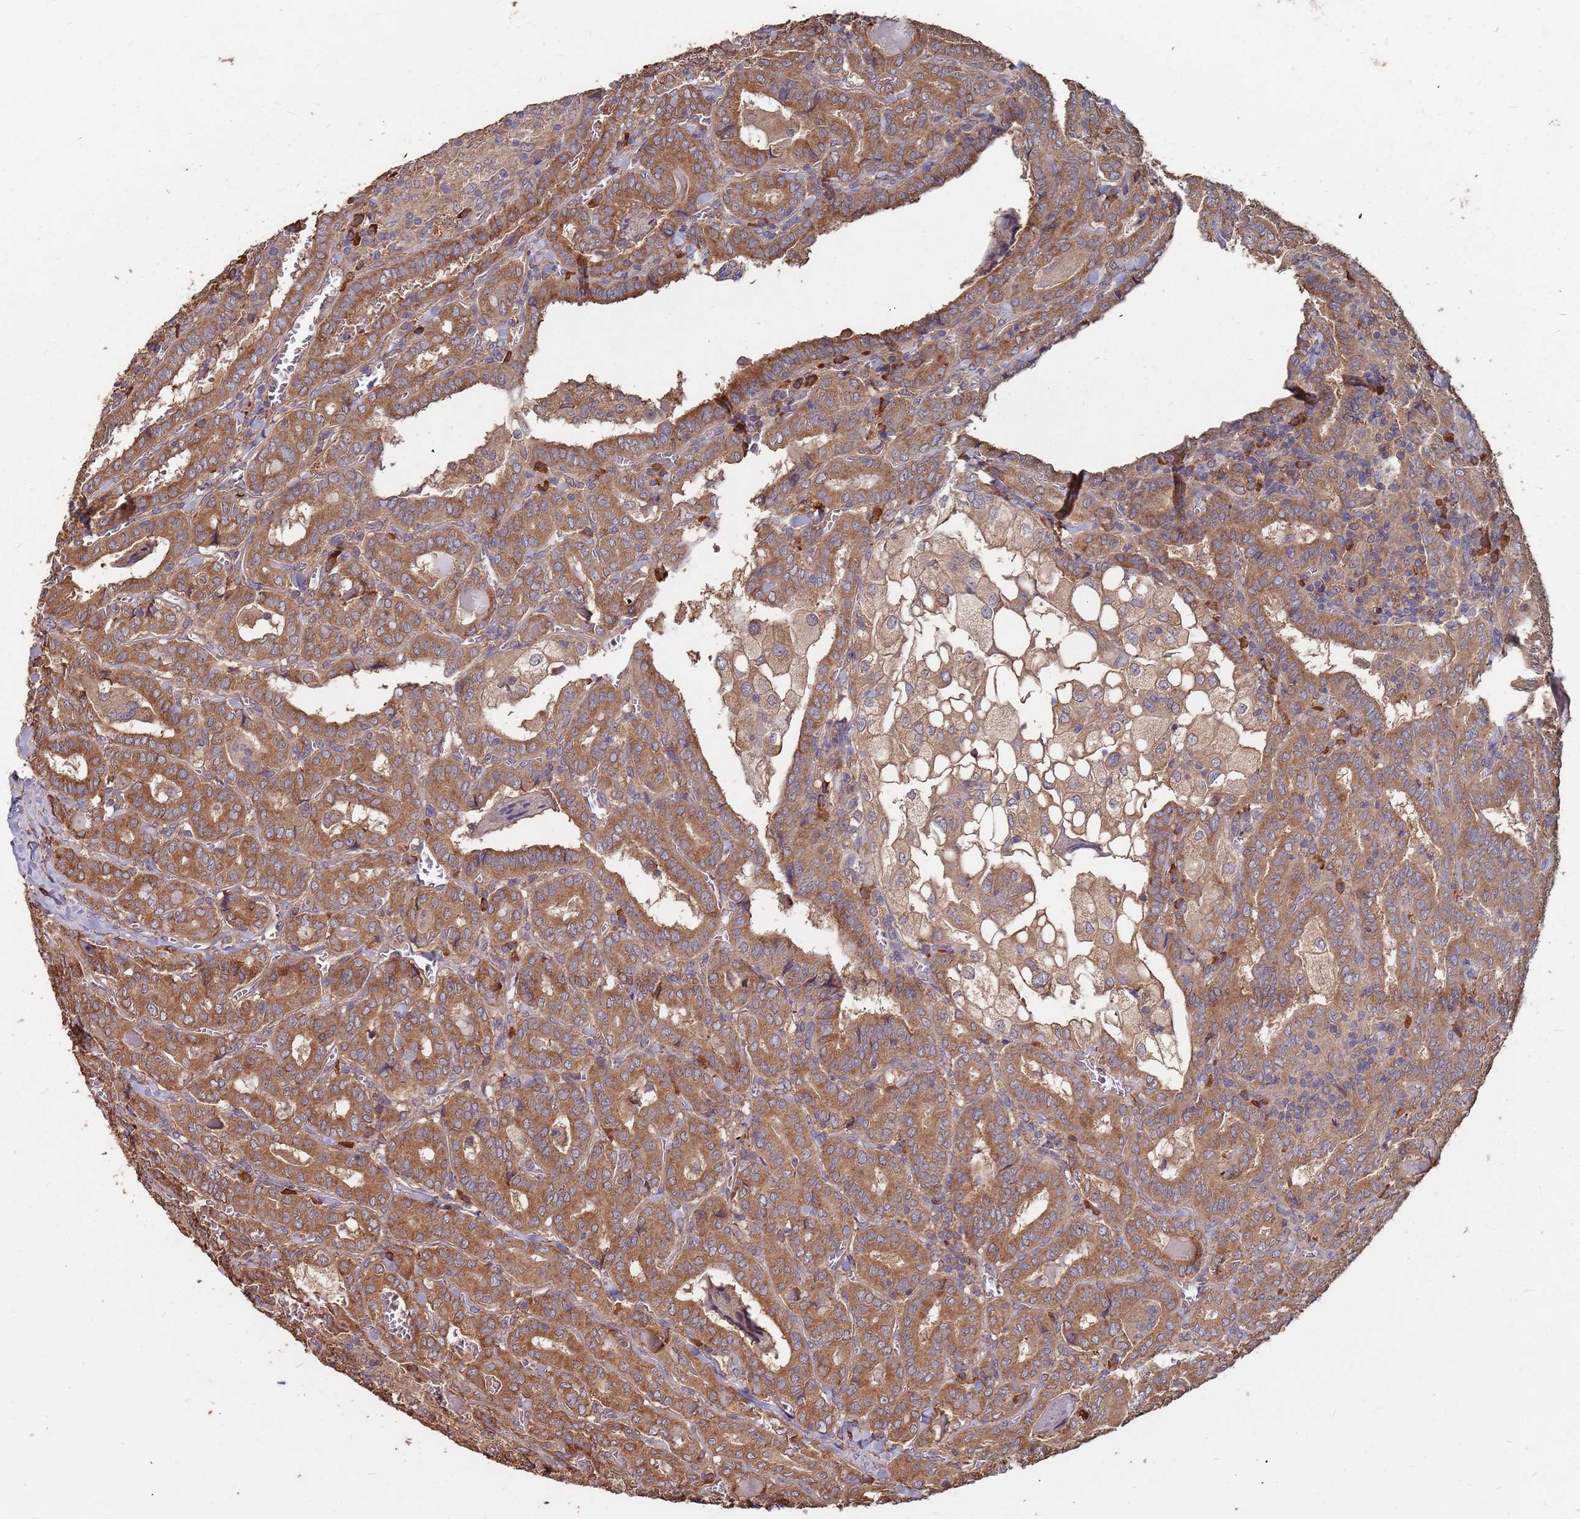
{"staining": {"intensity": "moderate", "quantity": ">75%", "location": "cytoplasmic/membranous"}, "tissue": "thyroid cancer", "cell_type": "Tumor cells", "image_type": "cancer", "snomed": [{"axis": "morphology", "description": "Papillary adenocarcinoma, NOS"}, {"axis": "topography", "description": "Thyroid gland"}], "caption": "The immunohistochemical stain shows moderate cytoplasmic/membranous expression in tumor cells of papillary adenocarcinoma (thyroid) tissue. The staining is performed using DAB brown chromogen to label protein expression. The nuclei are counter-stained blue using hematoxylin.", "gene": "ATG5", "patient": {"sex": "female", "age": 72}}